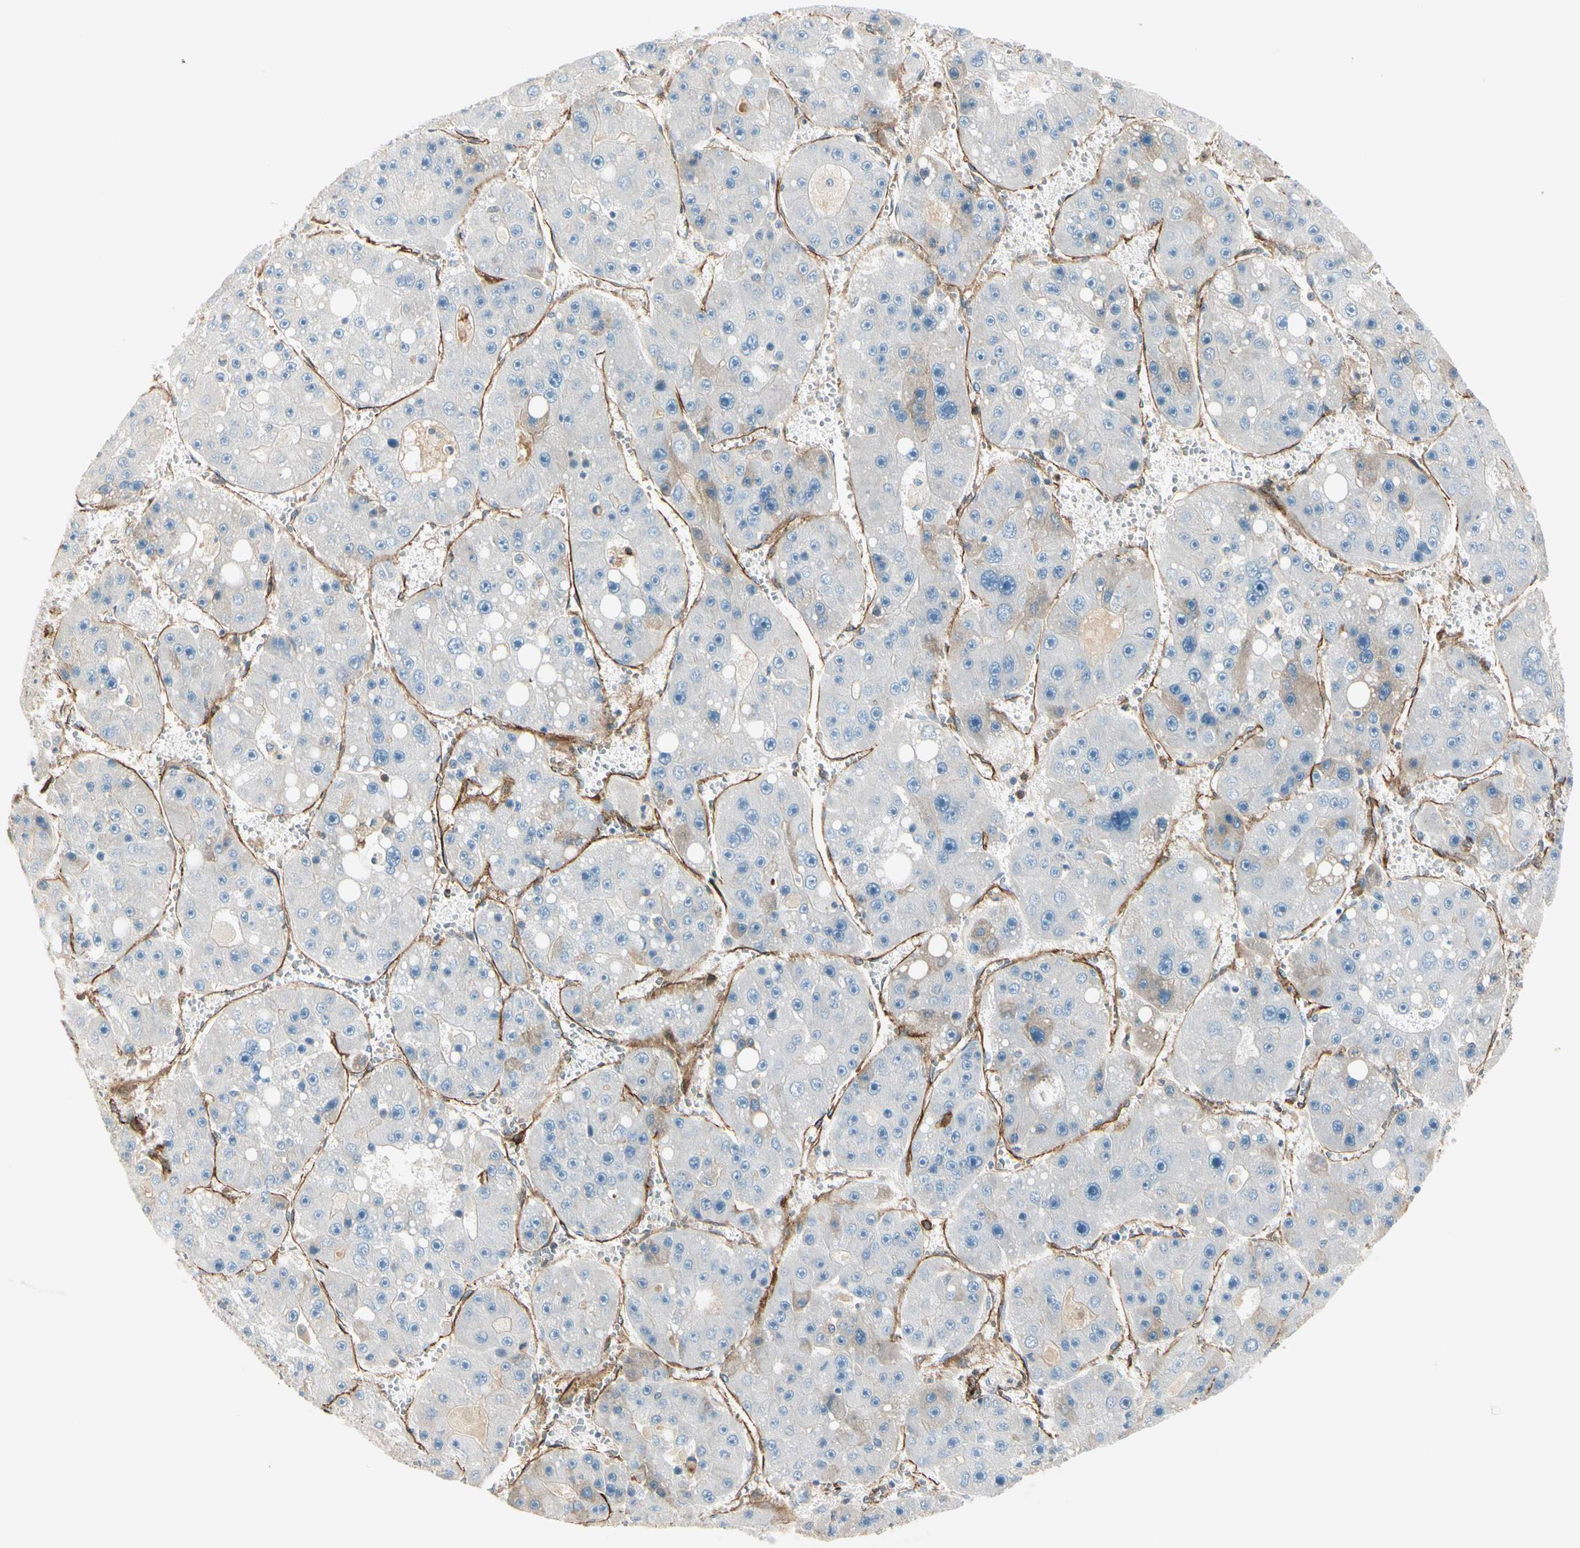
{"staining": {"intensity": "weak", "quantity": "<25%", "location": "cytoplasmic/membranous"}, "tissue": "liver cancer", "cell_type": "Tumor cells", "image_type": "cancer", "snomed": [{"axis": "morphology", "description": "Carcinoma, Hepatocellular, NOS"}, {"axis": "topography", "description": "Liver"}], "caption": "An image of human liver hepatocellular carcinoma is negative for staining in tumor cells.", "gene": "CD93", "patient": {"sex": "female", "age": 61}}